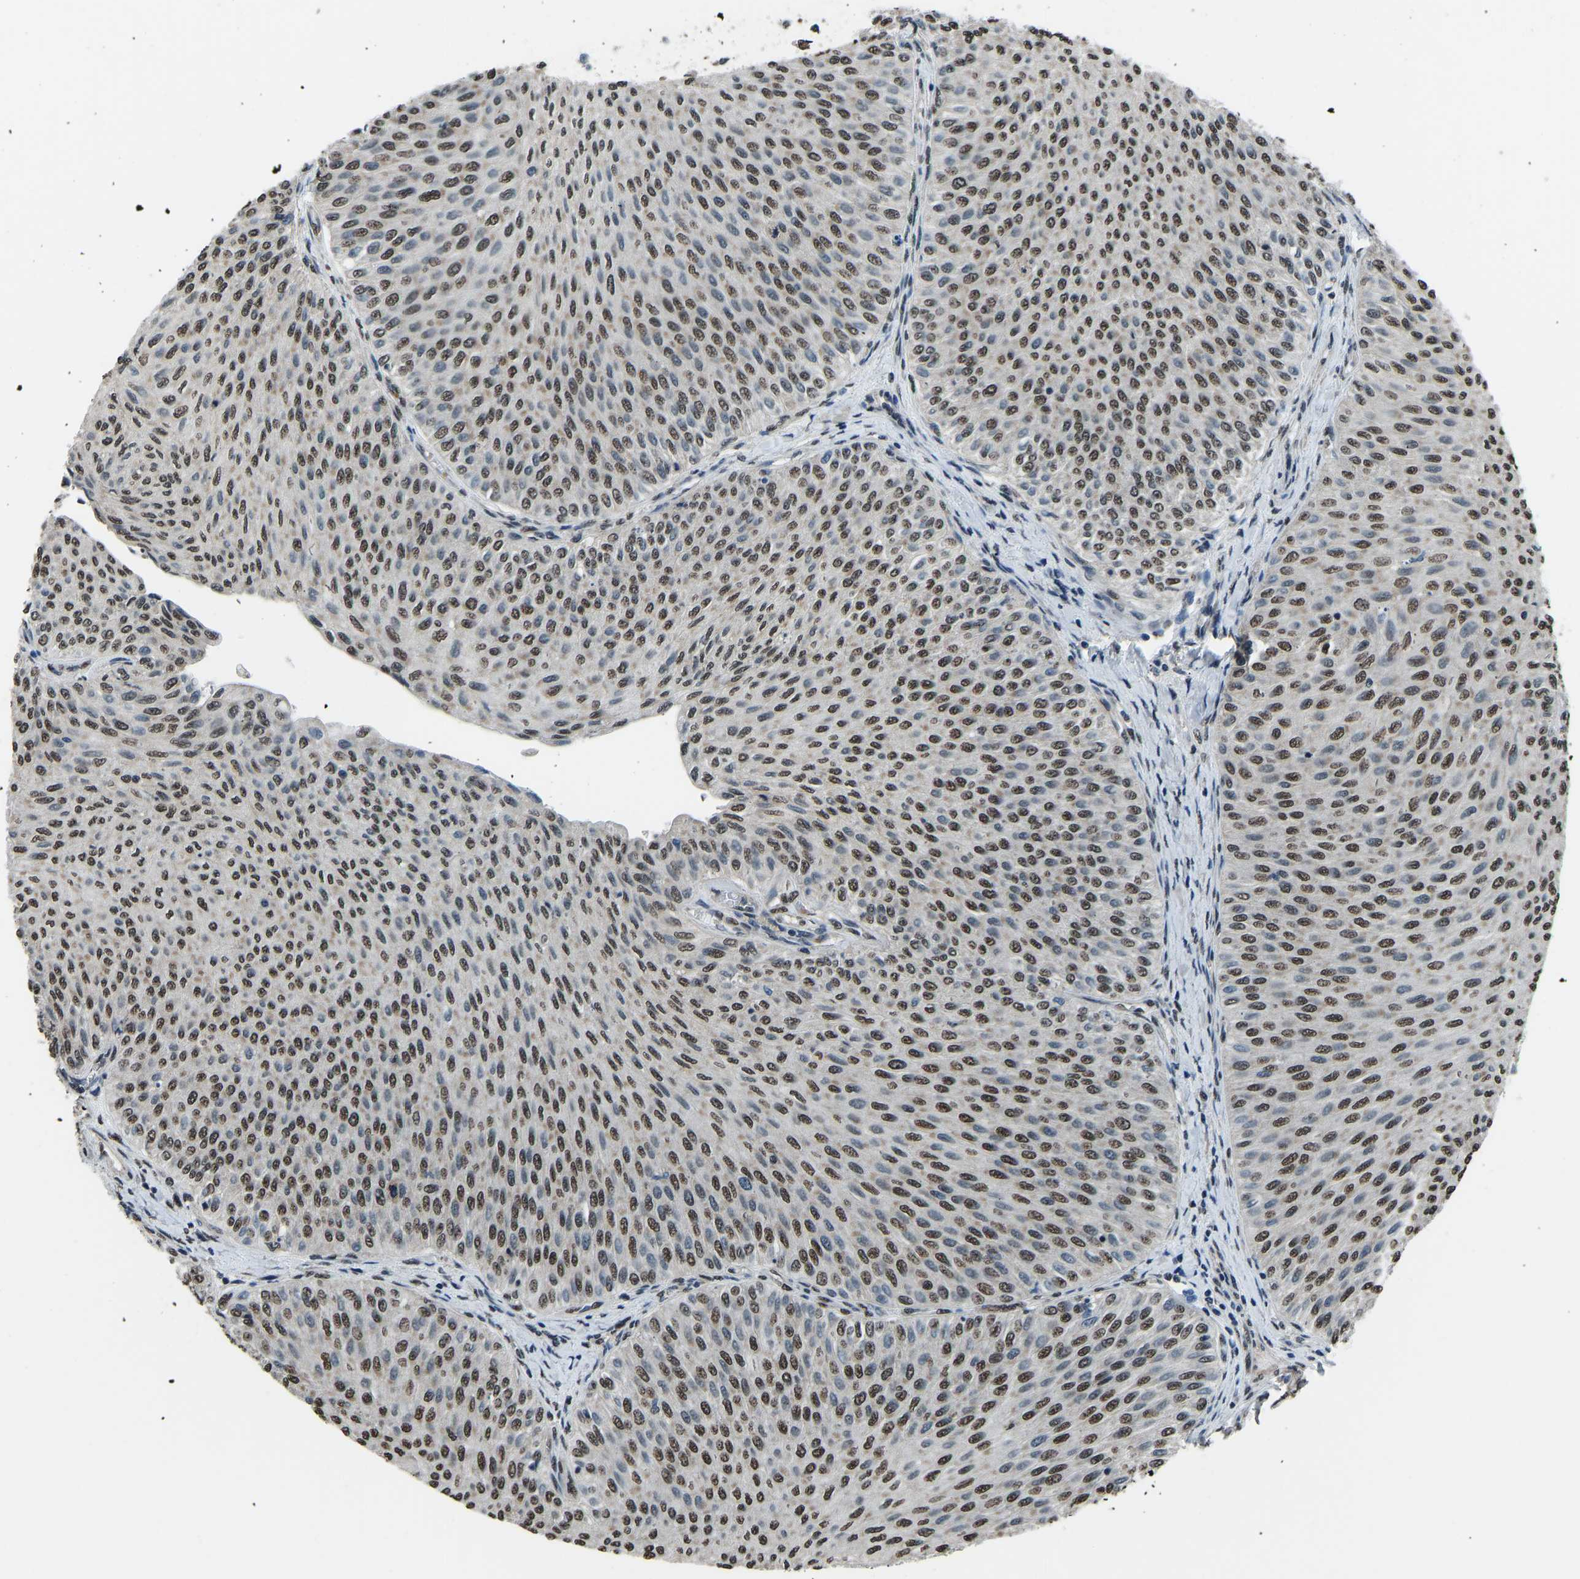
{"staining": {"intensity": "moderate", "quantity": ">75%", "location": "nuclear"}, "tissue": "urothelial cancer", "cell_type": "Tumor cells", "image_type": "cancer", "snomed": [{"axis": "morphology", "description": "Urothelial carcinoma, Low grade"}, {"axis": "topography", "description": "Urinary bladder"}], "caption": "Tumor cells exhibit moderate nuclear staining in approximately >75% of cells in urothelial cancer.", "gene": "FOS", "patient": {"sex": "male", "age": 78}}